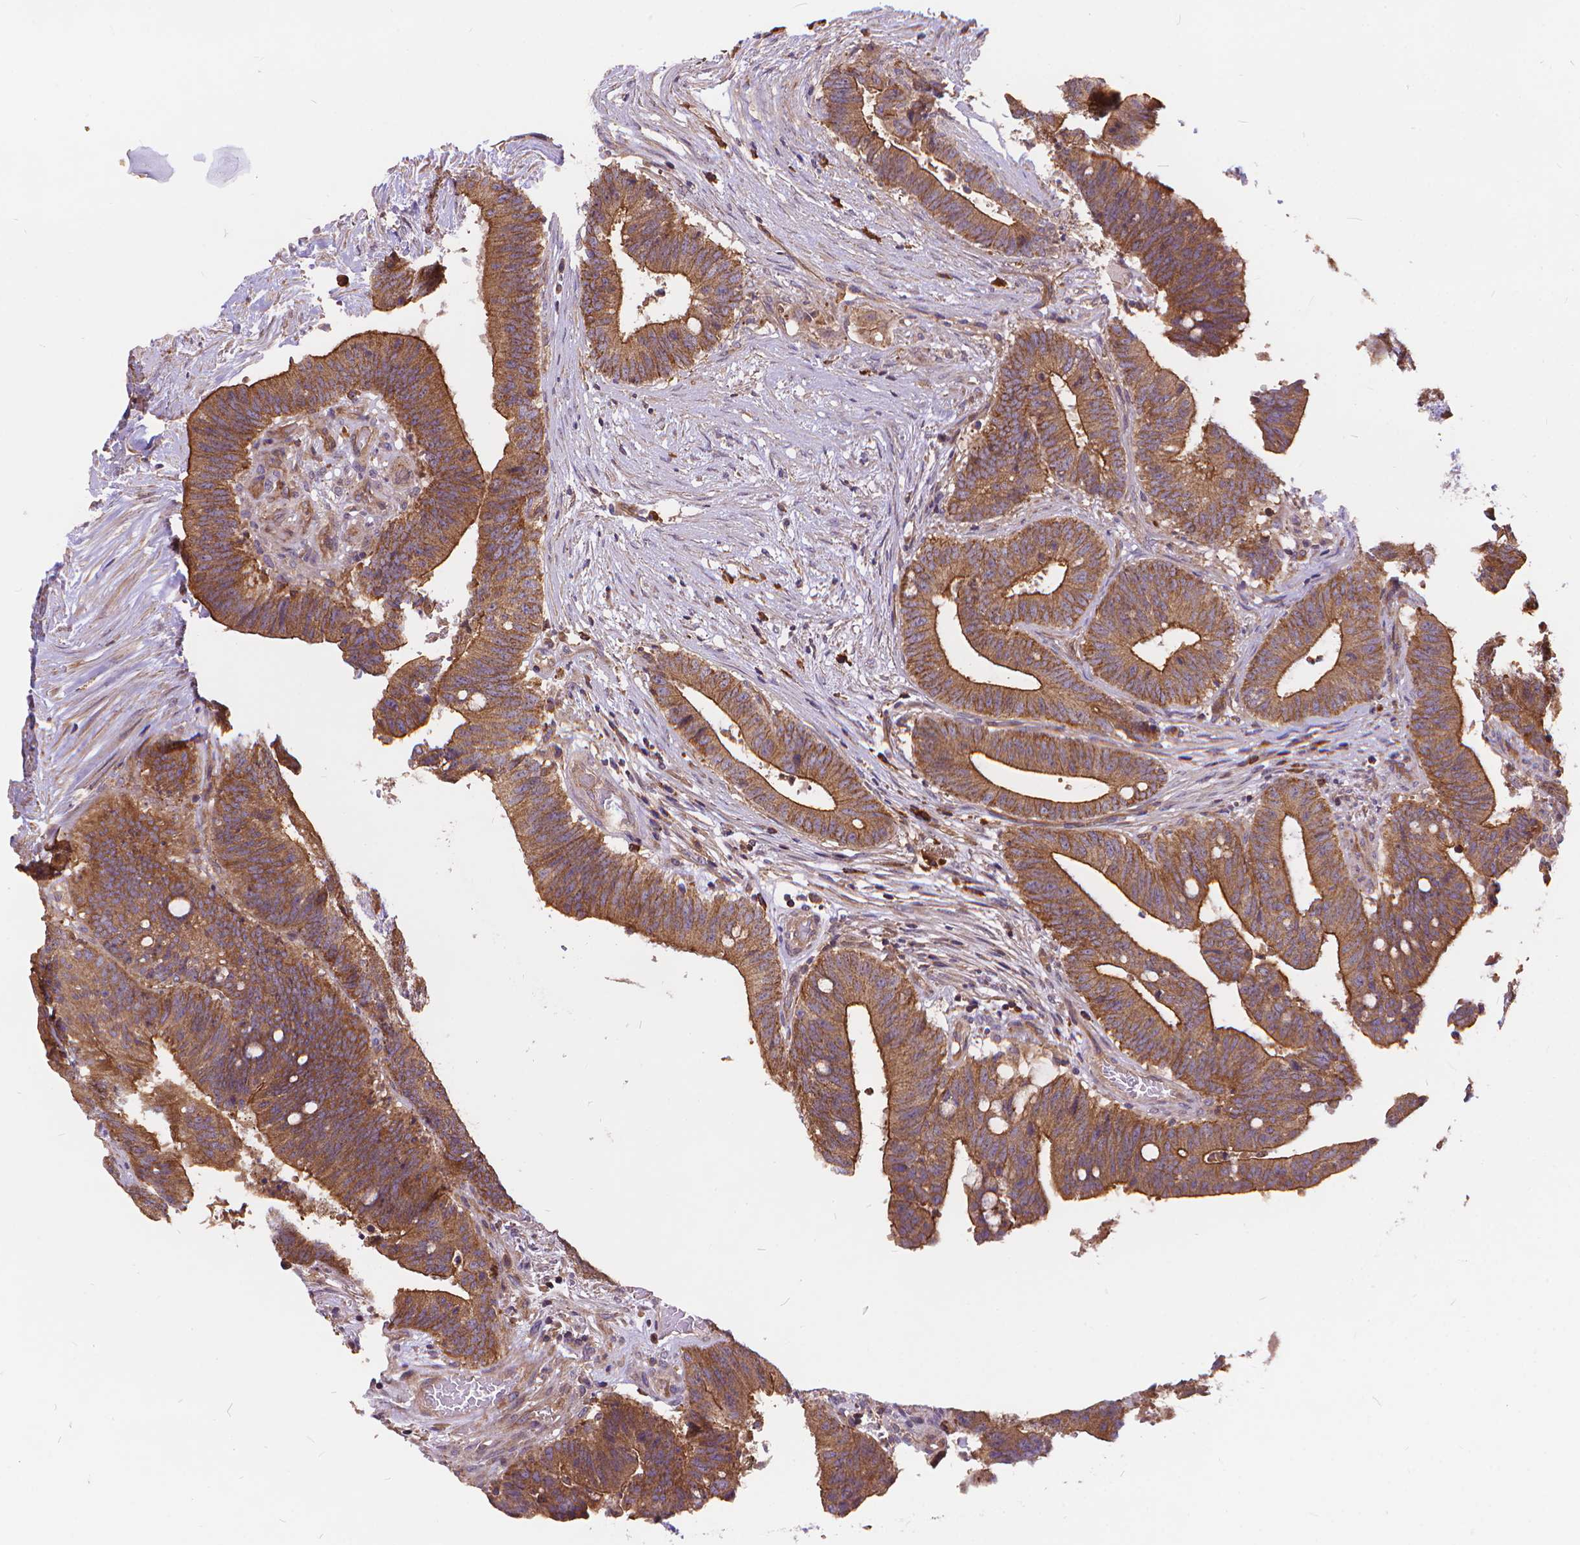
{"staining": {"intensity": "moderate", "quantity": ">75%", "location": "cytoplasmic/membranous"}, "tissue": "colorectal cancer", "cell_type": "Tumor cells", "image_type": "cancer", "snomed": [{"axis": "morphology", "description": "Adenocarcinoma, NOS"}, {"axis": "topography", "description": "Colon"}], "caption": "Colorectal cancer was stained to show a protein in brown. There is medium levels of moderate cytoplasmic/membranous staining in approximately >75% of tumor cells.", "gene": "ARAP1", "patient": {"sex": "female", "age": 43}}